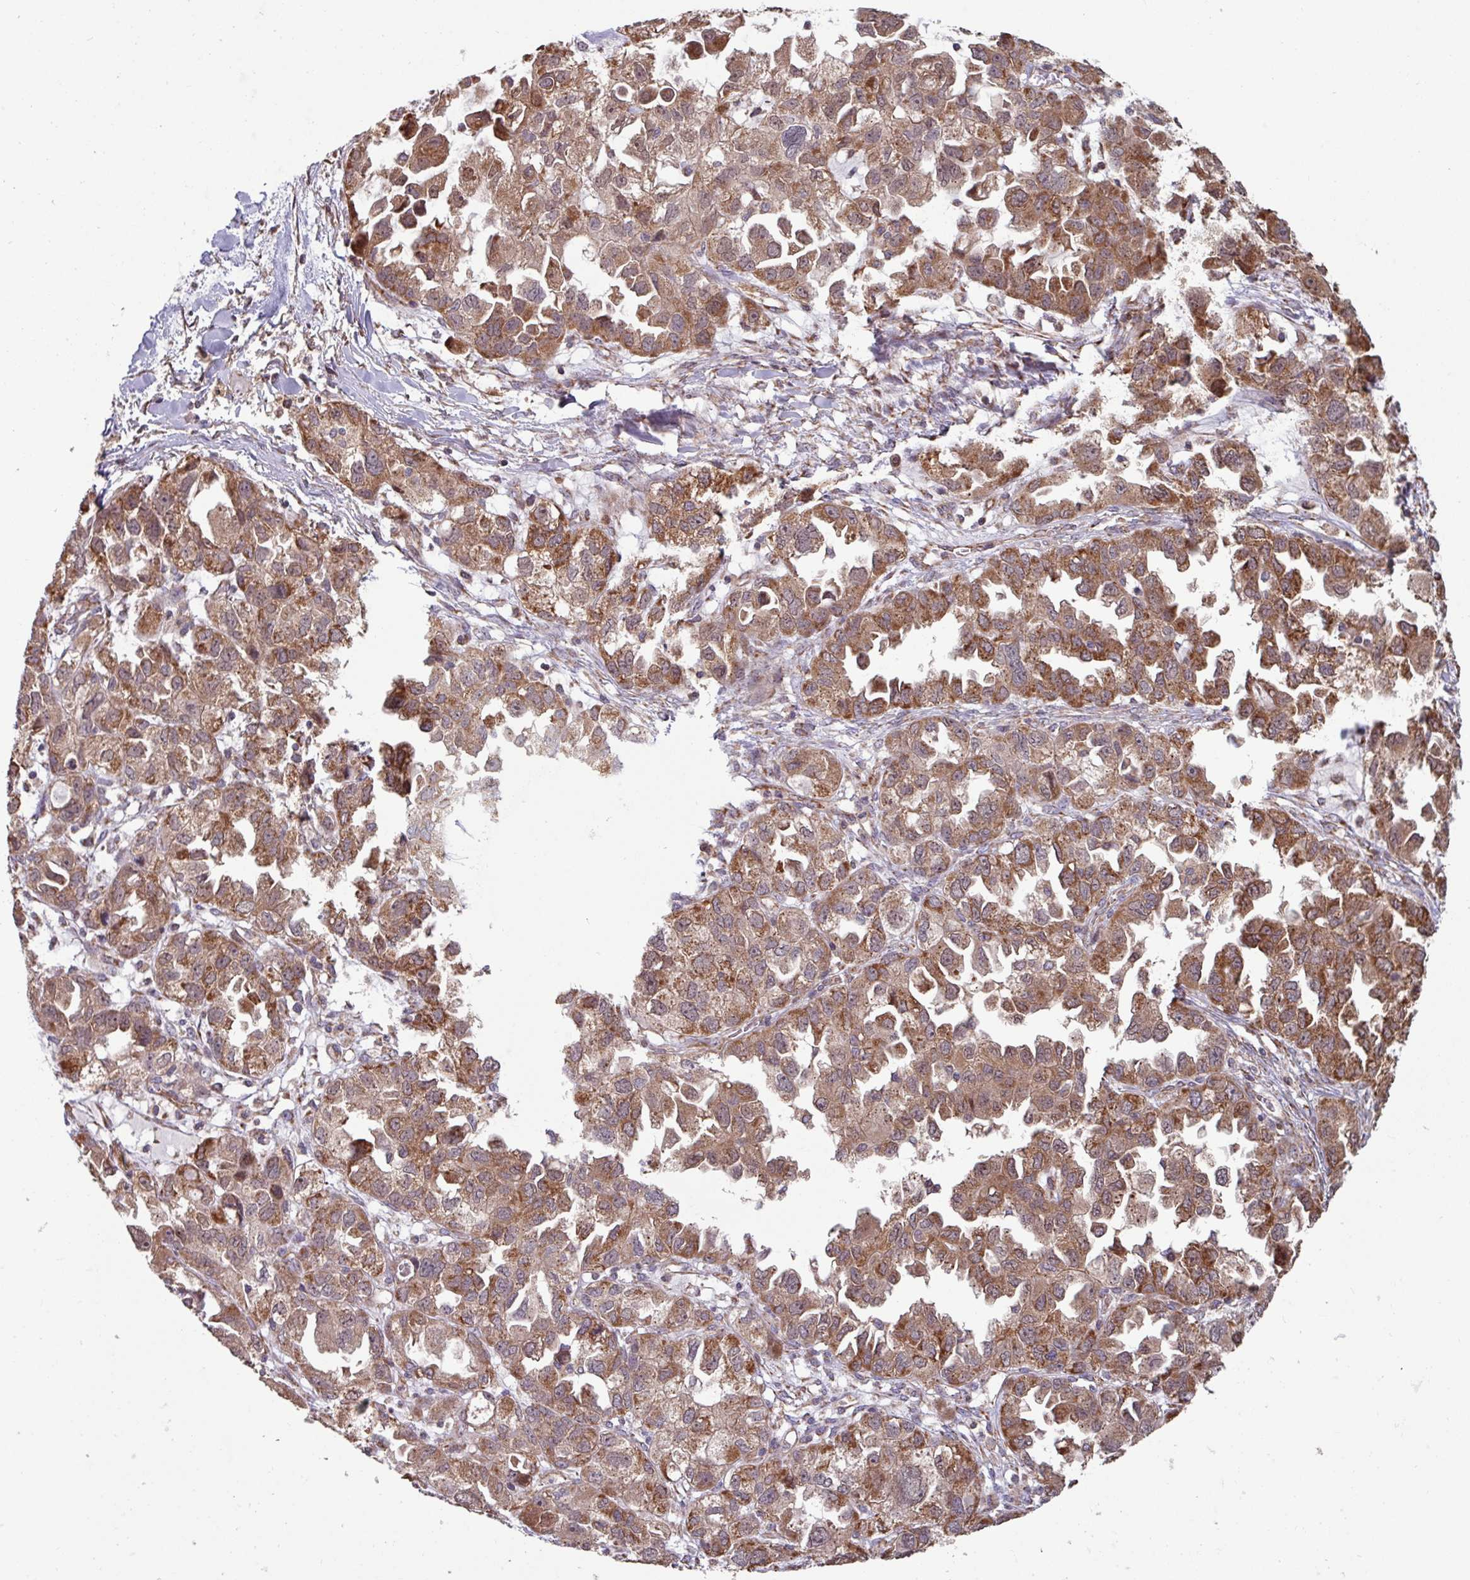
{"staining": {"intensity": "moderate", "quantity": ">75%", "location": "cytoplasmic/membranous"}, "tissue": "ovarian cancer", "cell_type": "Tumor cells", "image_type": "cancer", "snomed": [{"axis": "morphology", "description": "Cystadenocarcinoma, serous, NOS"}, {"axis": "topography", "description": "Ovary"}], "caption": "The histopathology image exhibits staining of ovarian cancer, revealing moderate cytoplasmic/membranous protein expression (brown color) within tumor cells. (Brightfield microscopy of DAB IHC at high magnification).", "gene": "COX7C", "patient": {"sex": "female", "age": 84}}